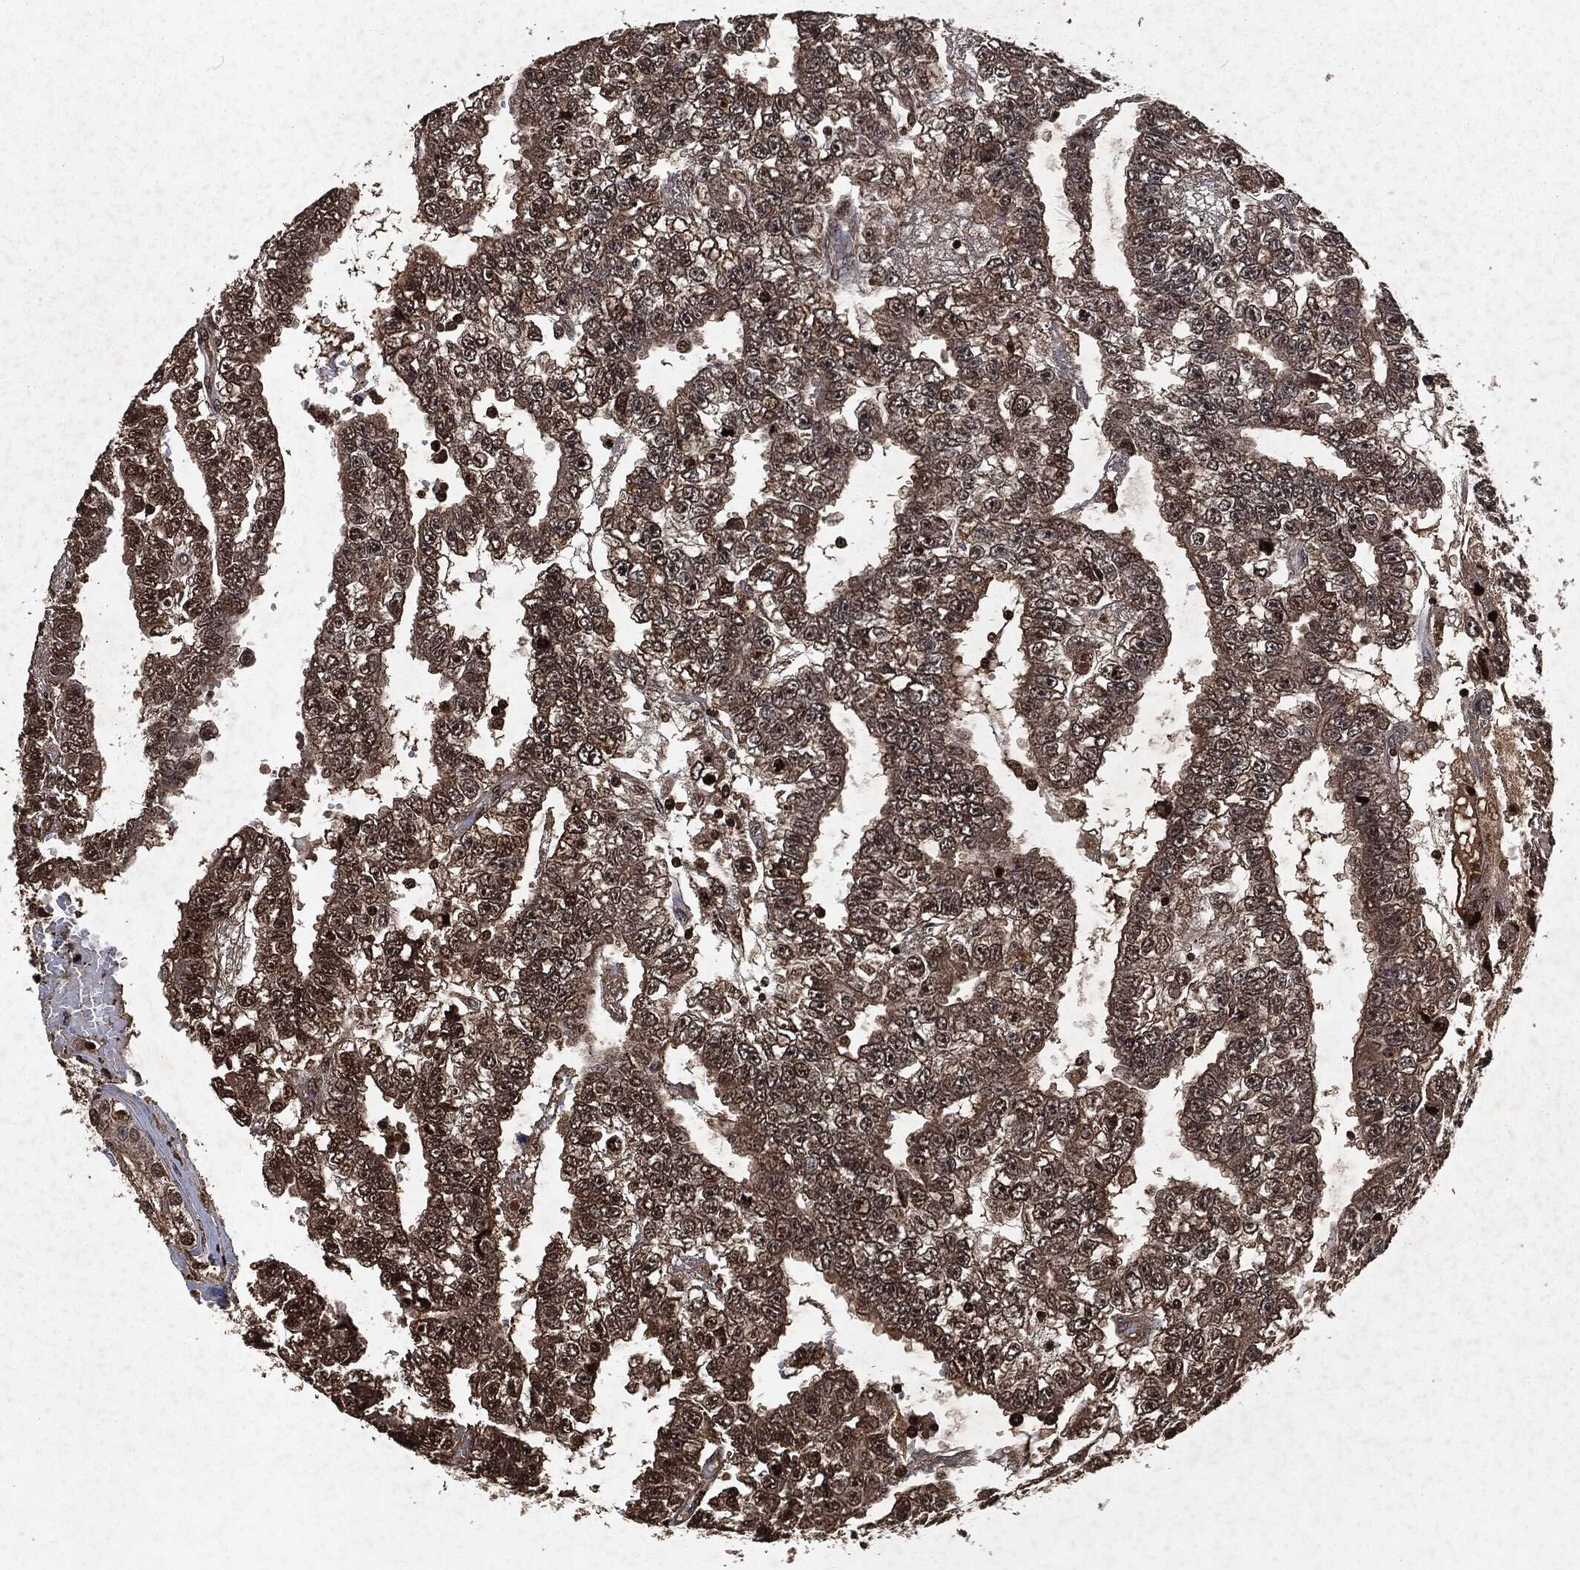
{"staining": {"intensity": "moderate", "quantity": "<25%", "location": "cytoplasmic/membranous,nuclear"}, "tissue": "testis cancer", "cell_type": "Tumor cells", "image_type": "cancer", "snomed": [{"axis": "morphology", "description": "Carcinoma, Embryonal, NOS"}, {"axis": "topography", "description": "Testis"}], "caption": "Testis cancer (embryonal carcinoma) was stained to show a protein in brown. There is low levels of moderate cytoplasmic/membranous and nuclear expression in about <25% of tumor cells.", "gene": "SNAI1", "patient": {"sex": "male", "age": 25}}